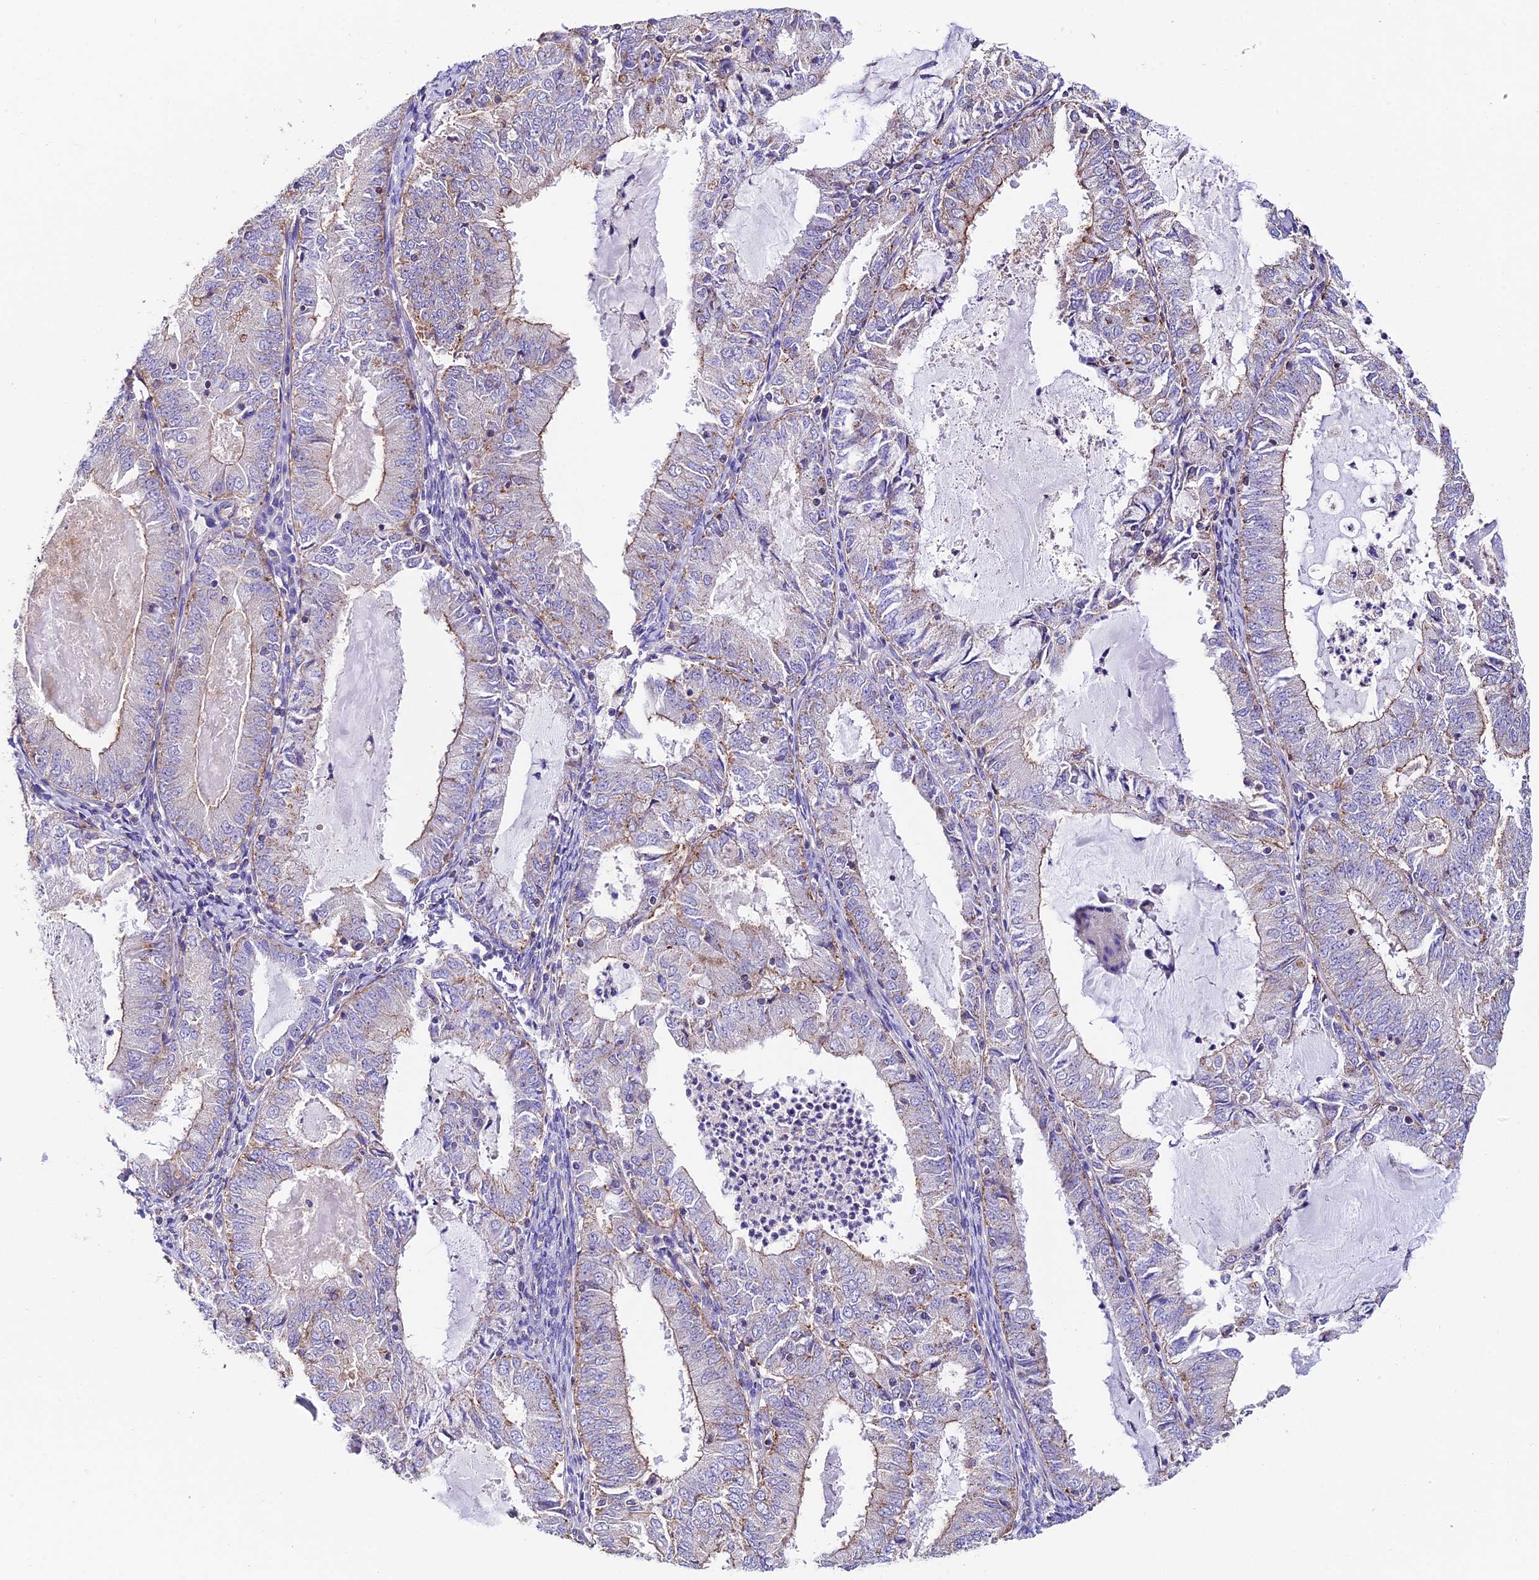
{"staining": {"intensity": "moderate", "quantity": "<25%", "location": "cytoplasmic/membranous"}, "tissue": "endometrial cancer", "cell_type": "Tumor cells", "image_type": "cancer", "snomed": [{"axis": "morphology", "description": "Adenocarcinoma, NOS"}, {"axis": "topography", "description": "Endometrium"}], "caption": "DAB (3,3'-diaminobenzidine) immunohistochemical staining of endometrial adenocarcinoma displays moderate cytoplasmic/membranous protein expression in about <25% of tumor cells.", "gene": "QRFP", "patient": {"sex": "female", "age": 57}}